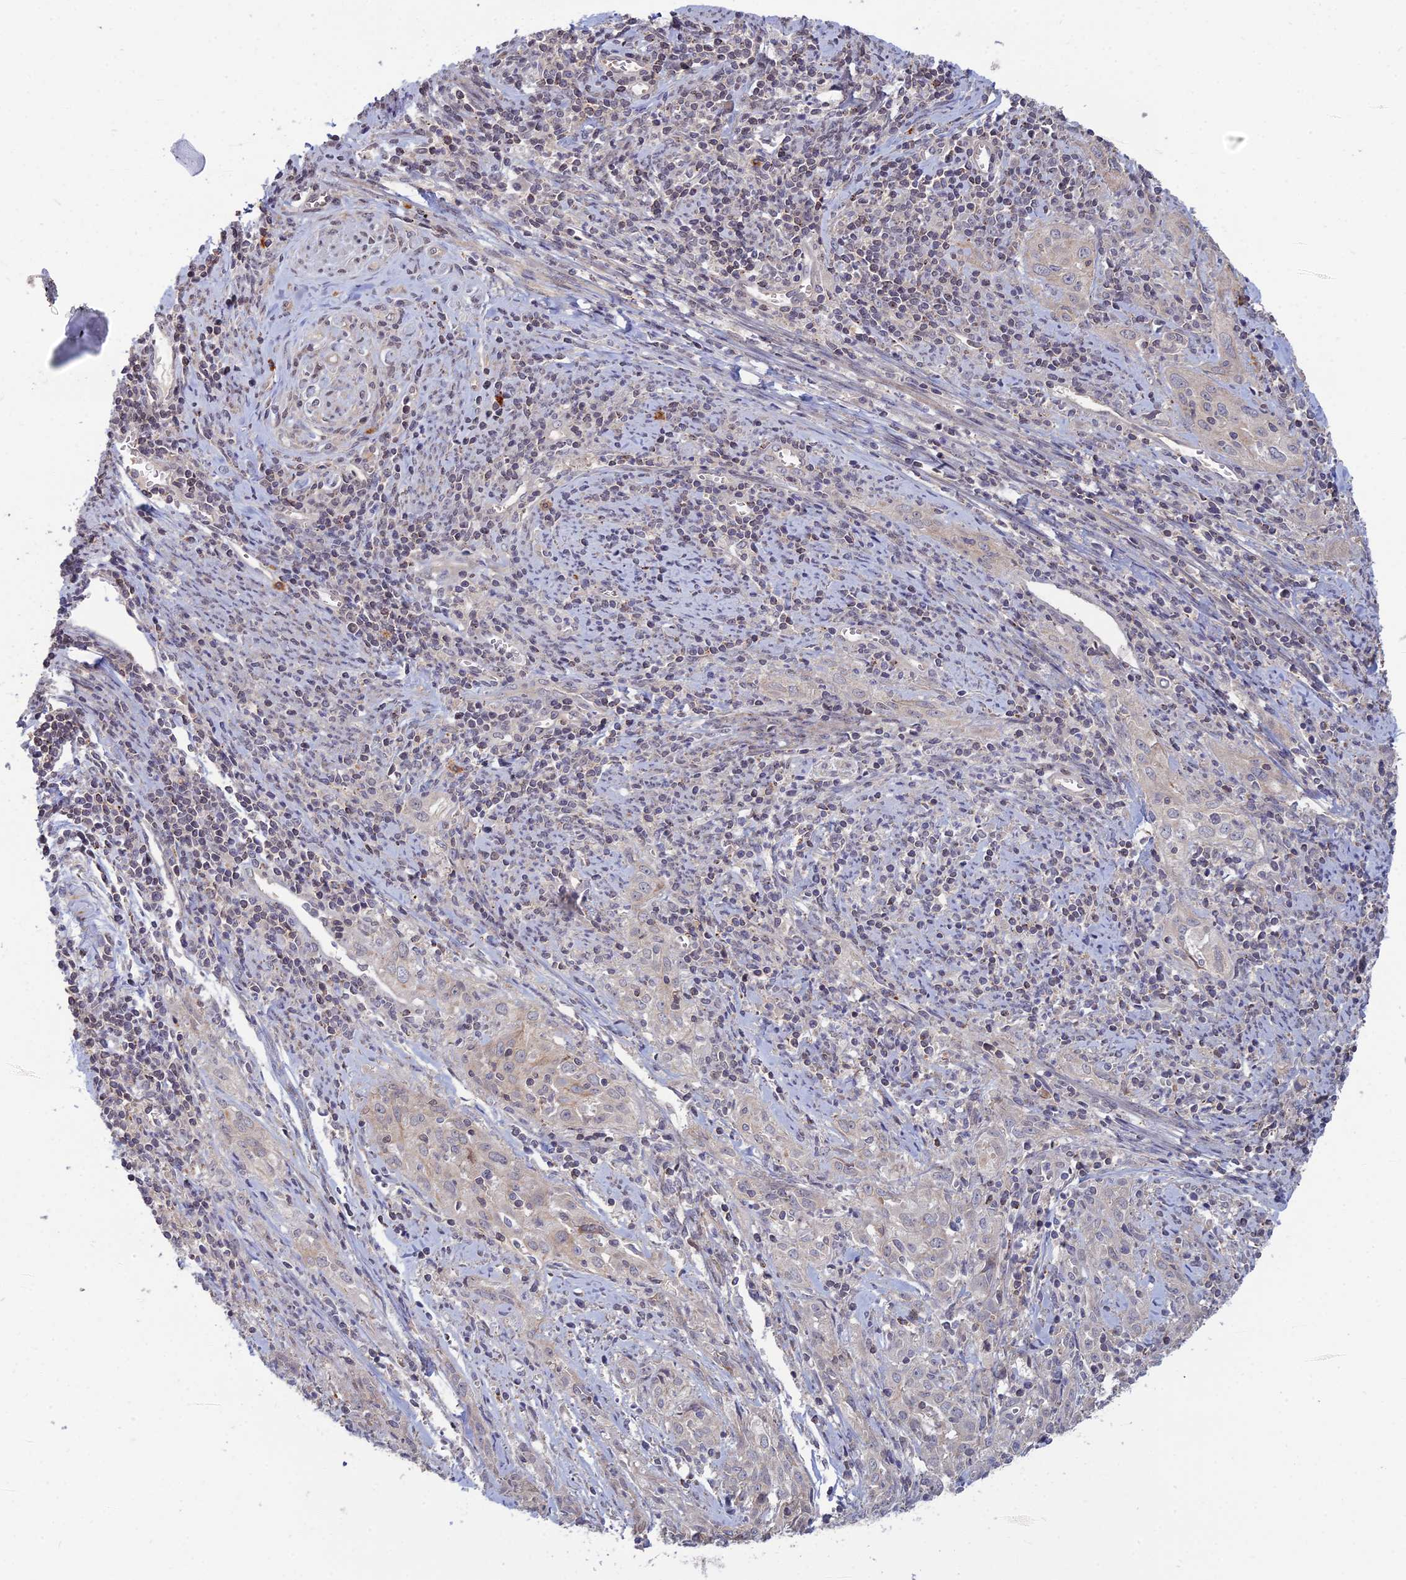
{"staining": {"intensity": "moderate", "quantity": "<25%", "location": "cytoplasmic/membranous"}, "tissue": "cervical cancer", "cell_type": "Tumor cells", "image_type": "cancer", "snomed": [{"axis": "morphology", "description": "Squamous cell carcinoma, NOS"}, {"axis": "topography", "description": "Cervix"}], "caption": "An image of human cervical cancer stained for a protein reveals moderate cytoplasmic/membranous brown staining in tumor cells.", "gene": "OPA3", "patient": {"sex": "female", "age": 57}}